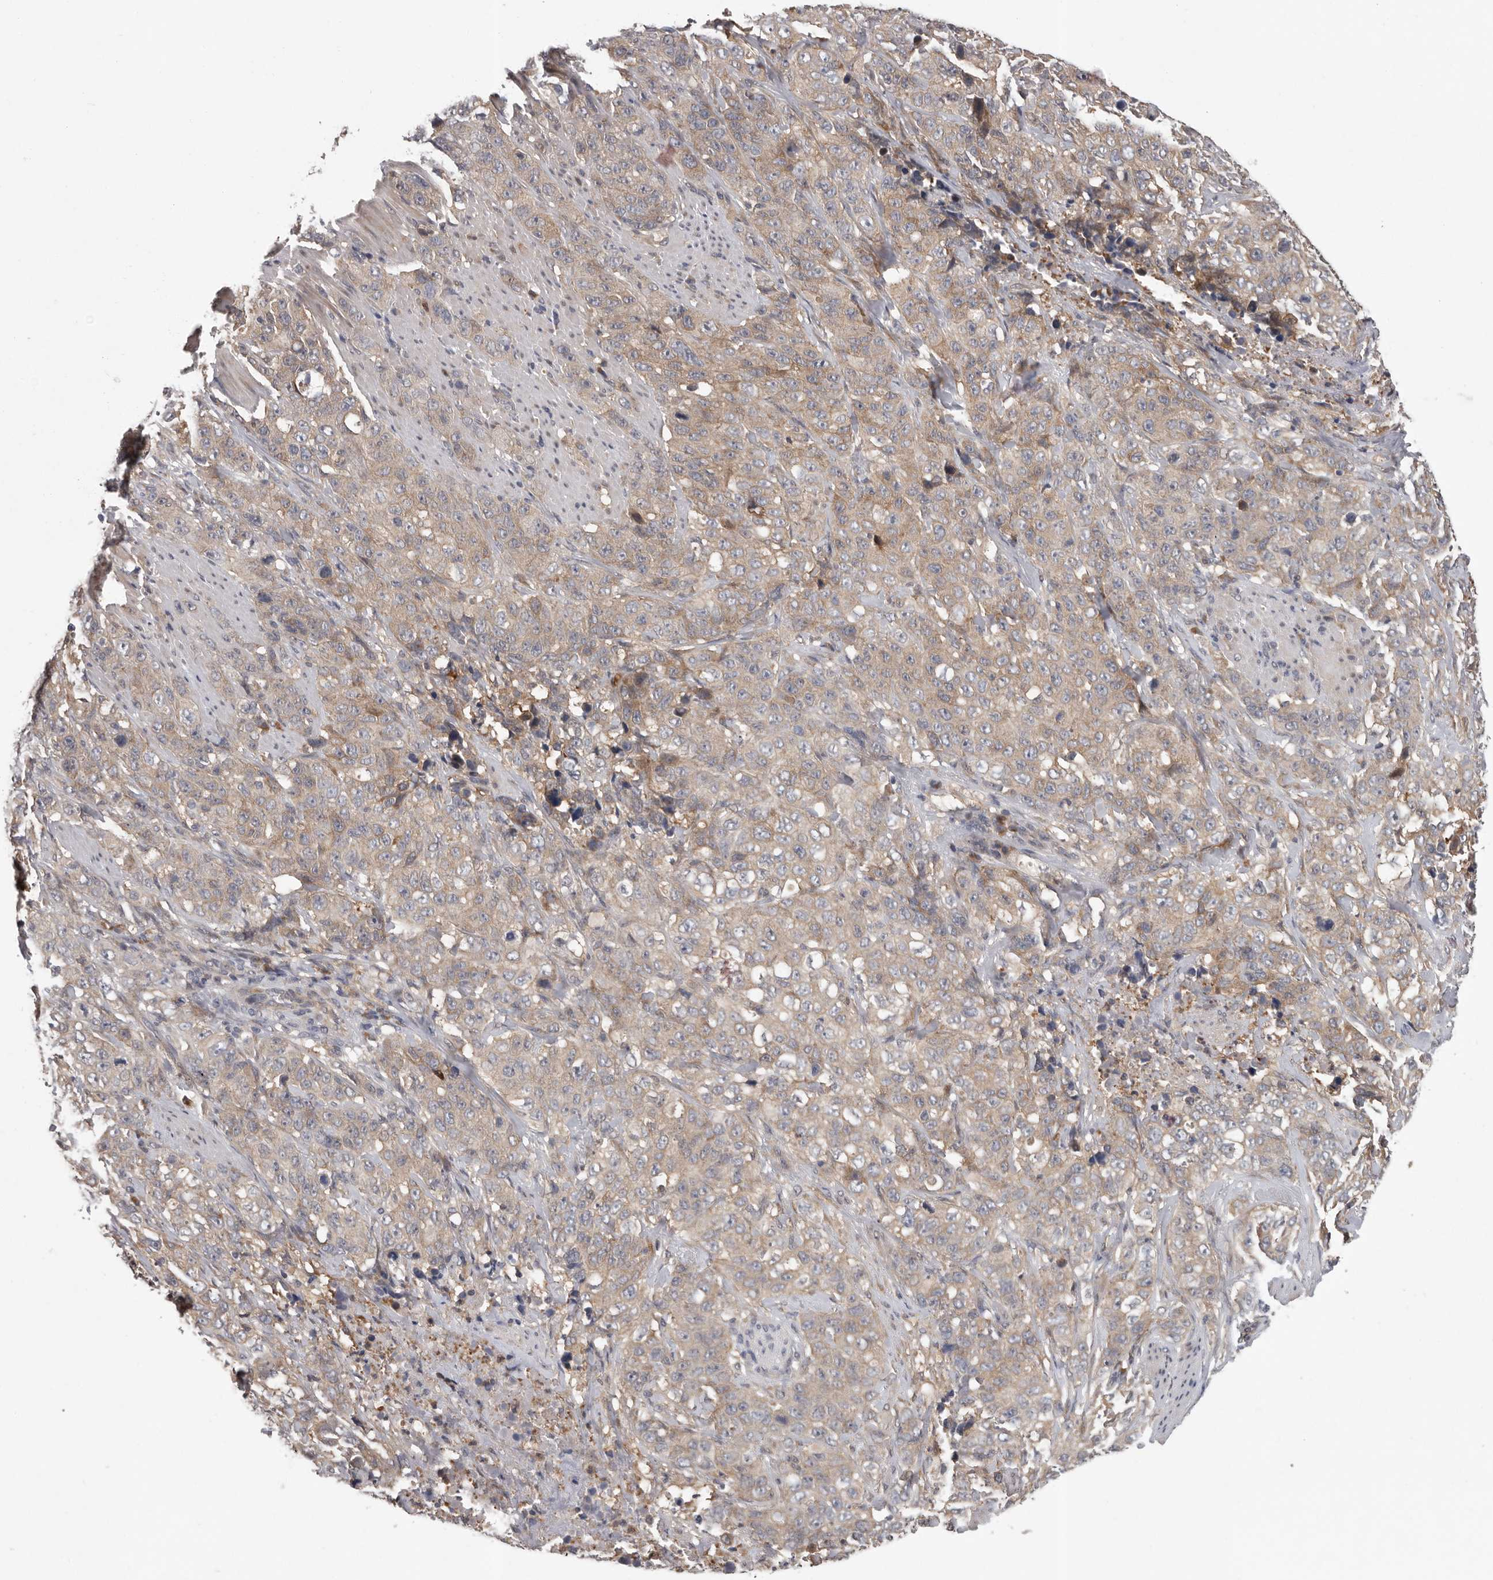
{"staining": {"intensity": "weak", "quantity": "25%-75%", "location": "cytoplasmic/membranous"}, "tissue": "stomach cancer", "cell_type": "Tumor cells", "image_type": "cancer", "snomed": [{"axis": "morphology", "description": "Adenocarcinoma, NOS"}, {"axis": "topography", "description": "Stomach"}], "caption": "Stomach cancer stained for a protein (brown) shows weak cytoplasmic/membranous positive staining in approximately 25%-75% of tumor cells.", "gene": "RALGPS2", "patient": {"sex": "male", "age": 48}}